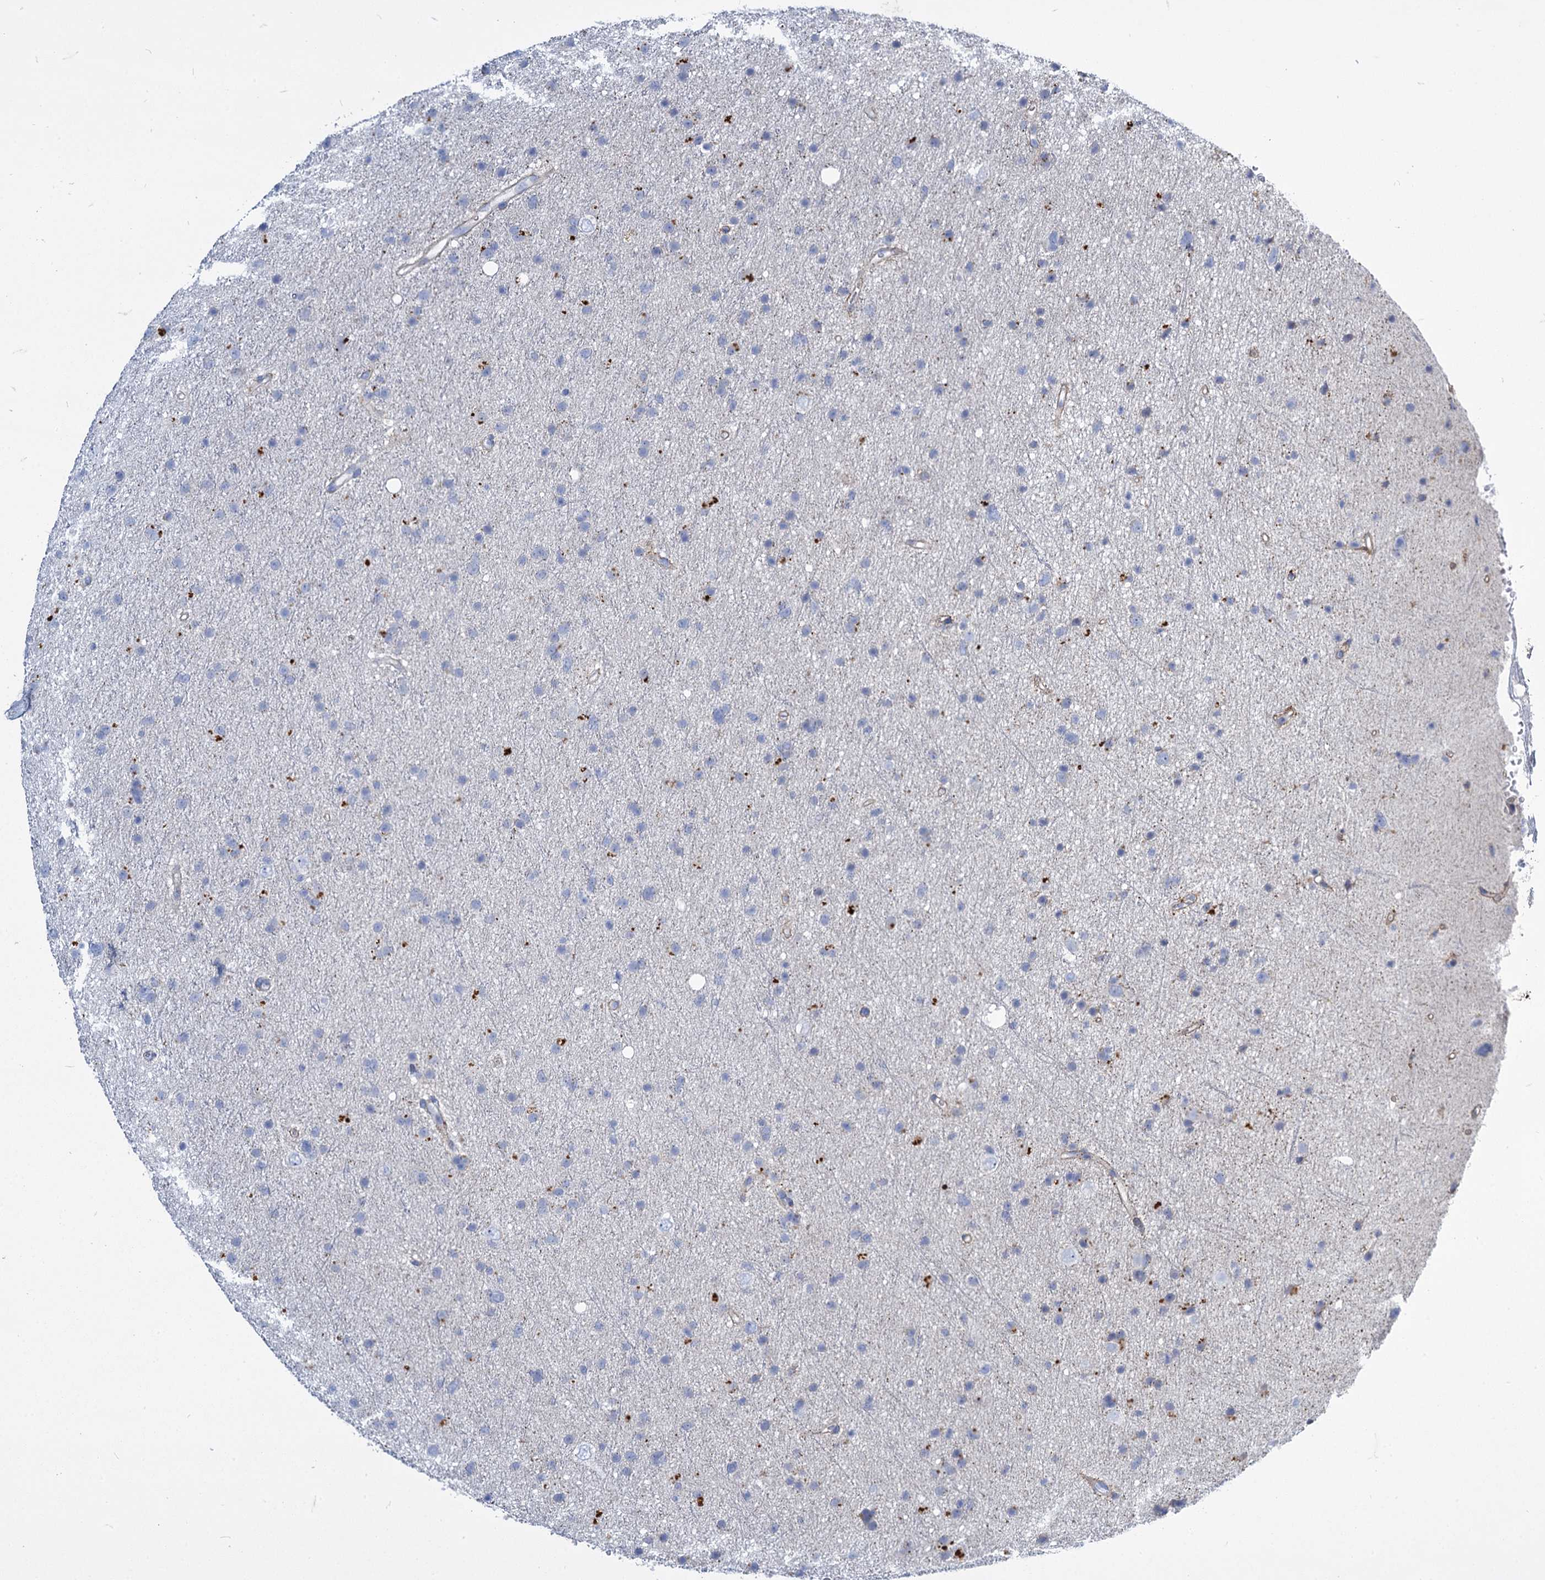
{"staining": {"intensity": "negative", "quantity": "none", "location": "none"}, "tissue": "glioma", "cell_type": "Tumor cells", "image_type": "cancer", "snomed": [{"axis": "morphology", "description": "Glioma, malignant, Low grade"}, {"axis": "topography", "description": "Cerebral cortex"}], "caption": "A high-resolution histopathology image shows immunohistochemistry (IHC) staining of malignant glioma (low-grade), which displays no significant expression in tumor cells. (DAB IHC, high magnification).", "gene": "TRIM77", "patient": {"sex": "female", "age": 39}}